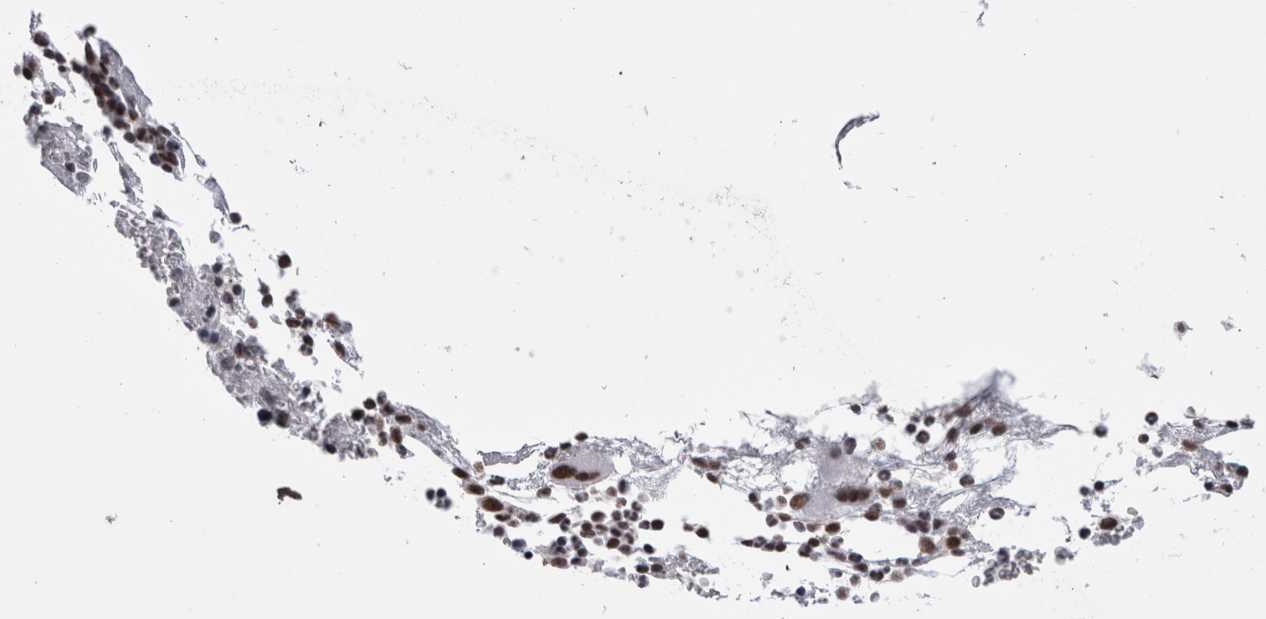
{"staining": {"intensity": "strong", "quantity": ">75%", "location": "nuclear"}, "tissue": "bone marrow", "cell_type": "Hematopoietic cells", "image_type": "normal", "snomed": [{"axis": "morphology", "description": "Normal tissue, NOS"}, {"axis": "morphology", "description": "Inflammation, NOS"}, {"axis": "topography", "description": "Bone marrow"}], "caption": "About >75% of hematopoietic cells in normal bone marrow reveal strong nuclear protein positivity as visualized by brown immunohistochemical staining.", "gene": "SMC1A", "patient": {"sex": "female", "age": 67}}